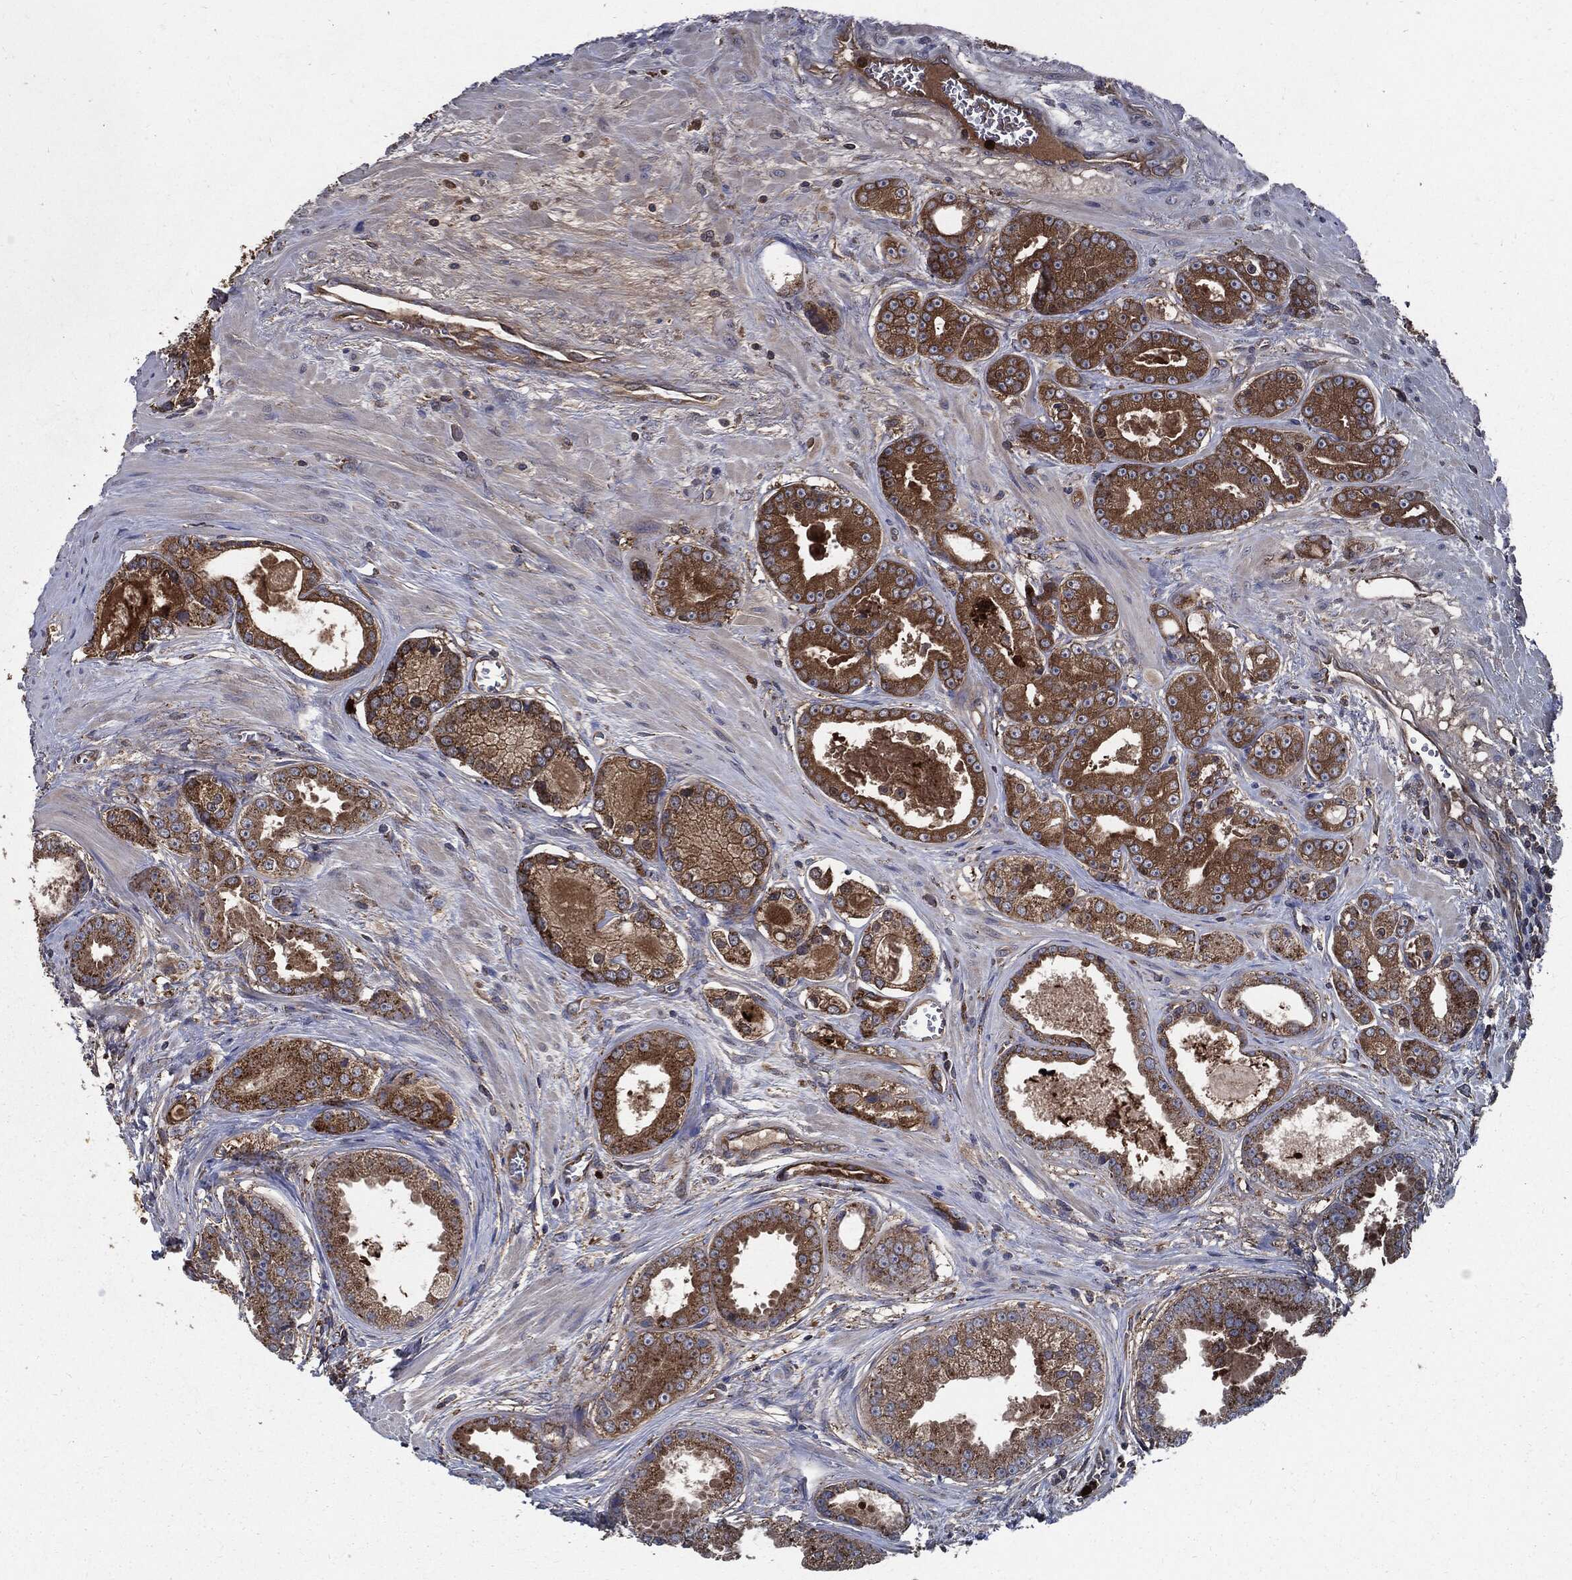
{"staining": {"intensity": "strong", "quantity": "25%-75%", "location": "cytoplasmic/membranous"}, "tissue": "prostate cancer", "cell_type": "Tumor cells", "image_type": "cancer", "snomed": [{"axis": "morphology", "description": "Adenocarcinoma, NOS"}, {"axis": "topography", "description": "Prostate"}], "caption": "Protein analysis of adenocarcinoma (prostate) tissue reveals strong cytoplasmic/membranous staining in about 25%-75% of tumor cells.", "gene": "PDCD6IP", "patient": {"sex": "male", "age": 61}}